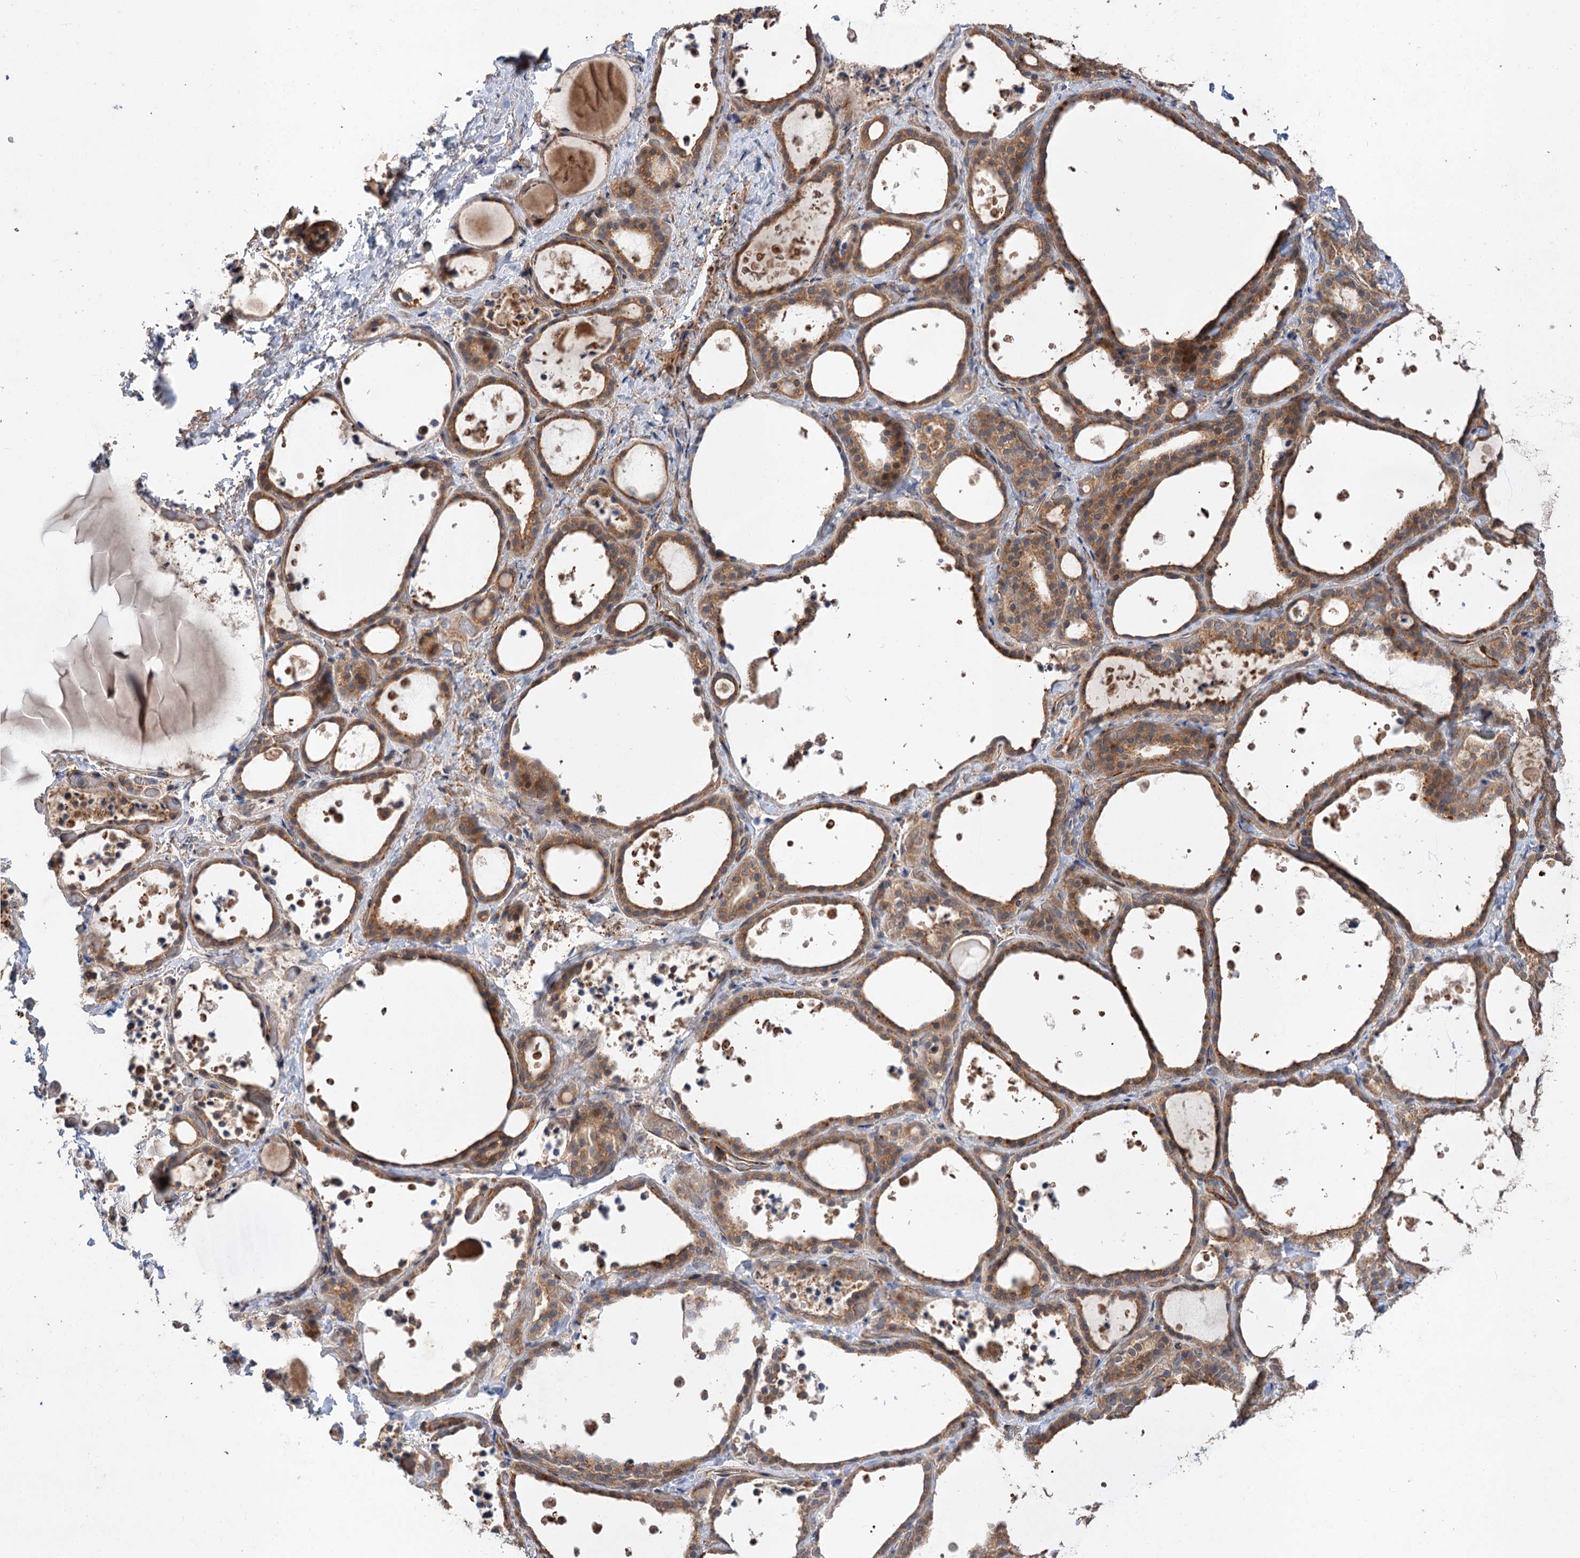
{"staining": {"intensity": "moderate", "quantity": ">75%", "location": "cytoplasmic/membranous"}, "tissue": "thyroid gland", "cell_type": "Glandular cells", "image_type": "normal", "snomed": [{"axis": "morphology", "description": "Normal tissue, NOS"}, {"axis": "topography", "description": "Thyroid gland"}], "caption": "Glandular cells display medium levels of moderate cytoplasmic/membranous staining in about >75% of cells in benign human thyroid gland.", "gene": "FBXW8", "patient": {"sex": "female", "age": 44}}